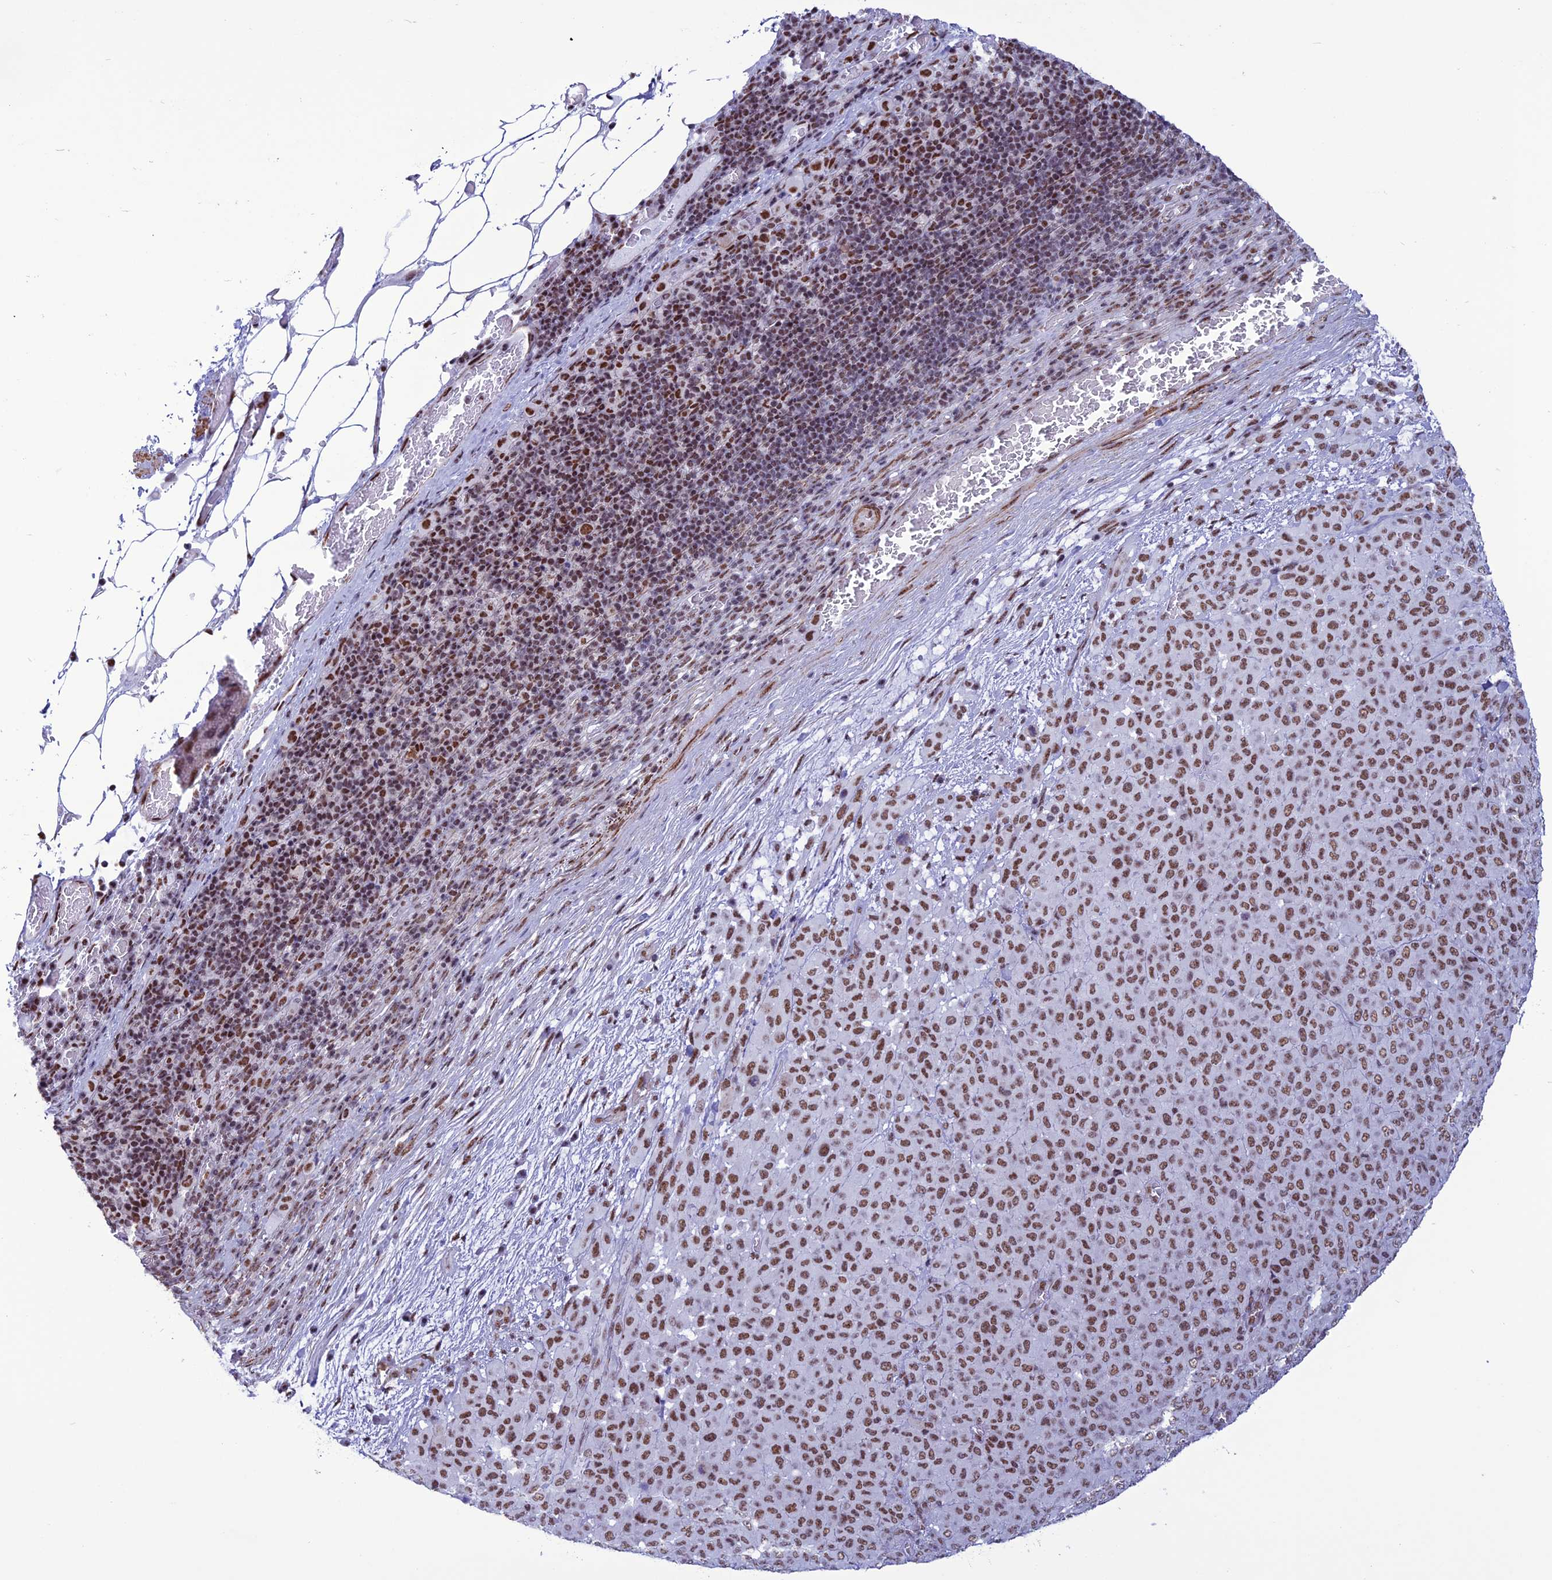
{"staining": {"intensity": "moderate", "quantity": ">75%", "location": "nuclear"}, "tissue": "melanoma", "cell_type": "Tumor cells", "image_type": "cancer", "snomed": [{"axis": "morphology", "description": "Malignant melanoma, Metastatic site"}, {"axis": "topography", "description": "Skin"}], "caption": "A high-resolution image shows IHC staining of melanoma, which demonstrates moderate nuclear staining in about >75% of tumor cells.", "gene": "U2AF1", "patient": {"sex": "female", "age": 81}}